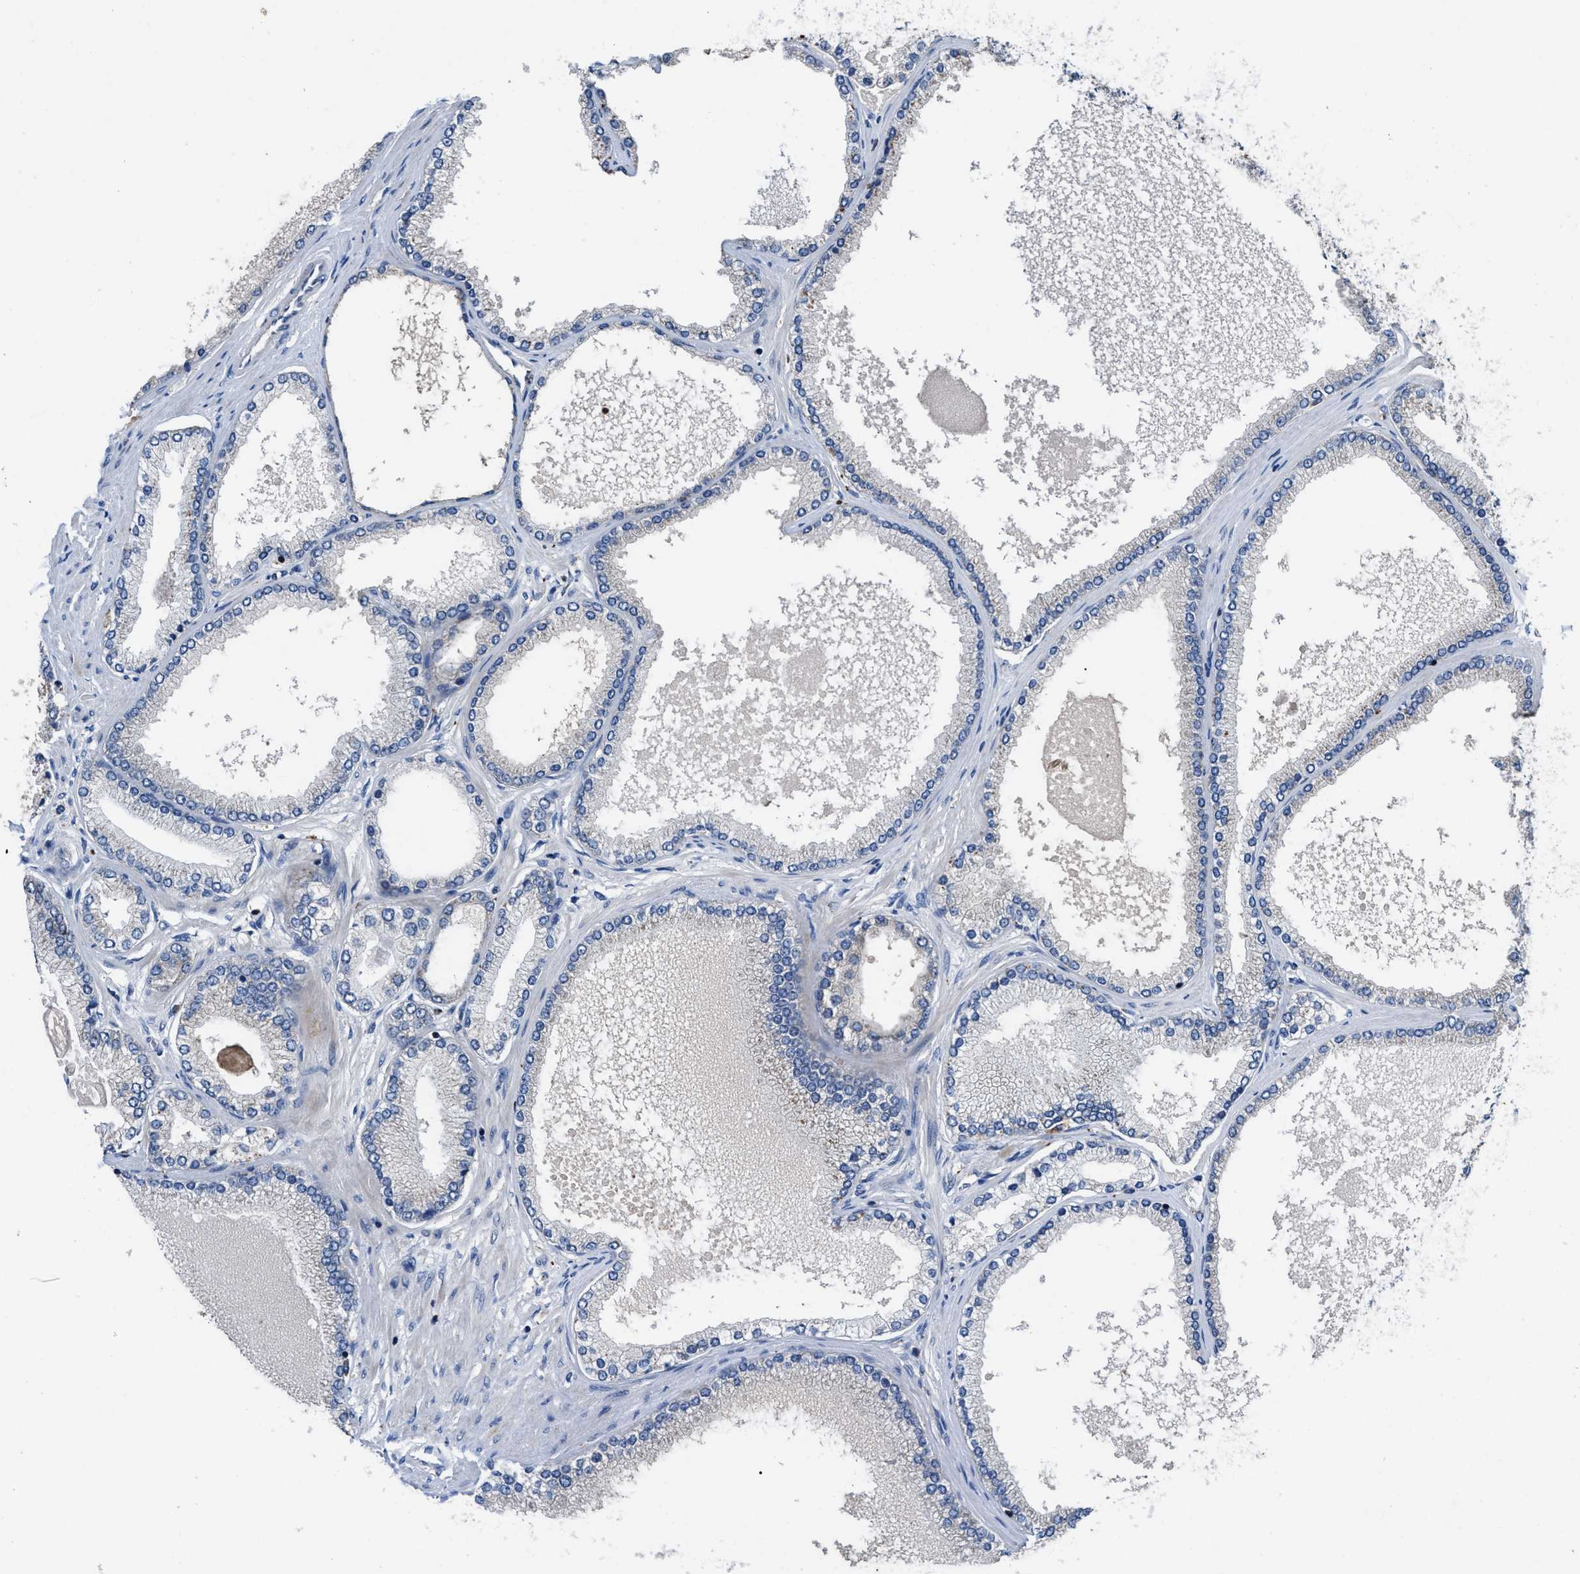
{"staining": {"intensity": "negative", "quantity": "none", "location": "none"}, "tissue": "prostate cancer", "cell_type": "Tumor cells", "image_type": "cancer", "snomed": [{"axis": "morphology", "description": "Adenocarcinoma, High grade"}, {"axis": "topography", "description": "Prostate"}], "caption": "An image of human prostate cancer is negative for staining in tumor cells.", "gene": "YBEY", "patient": {"sex": "male", "age": 61}}